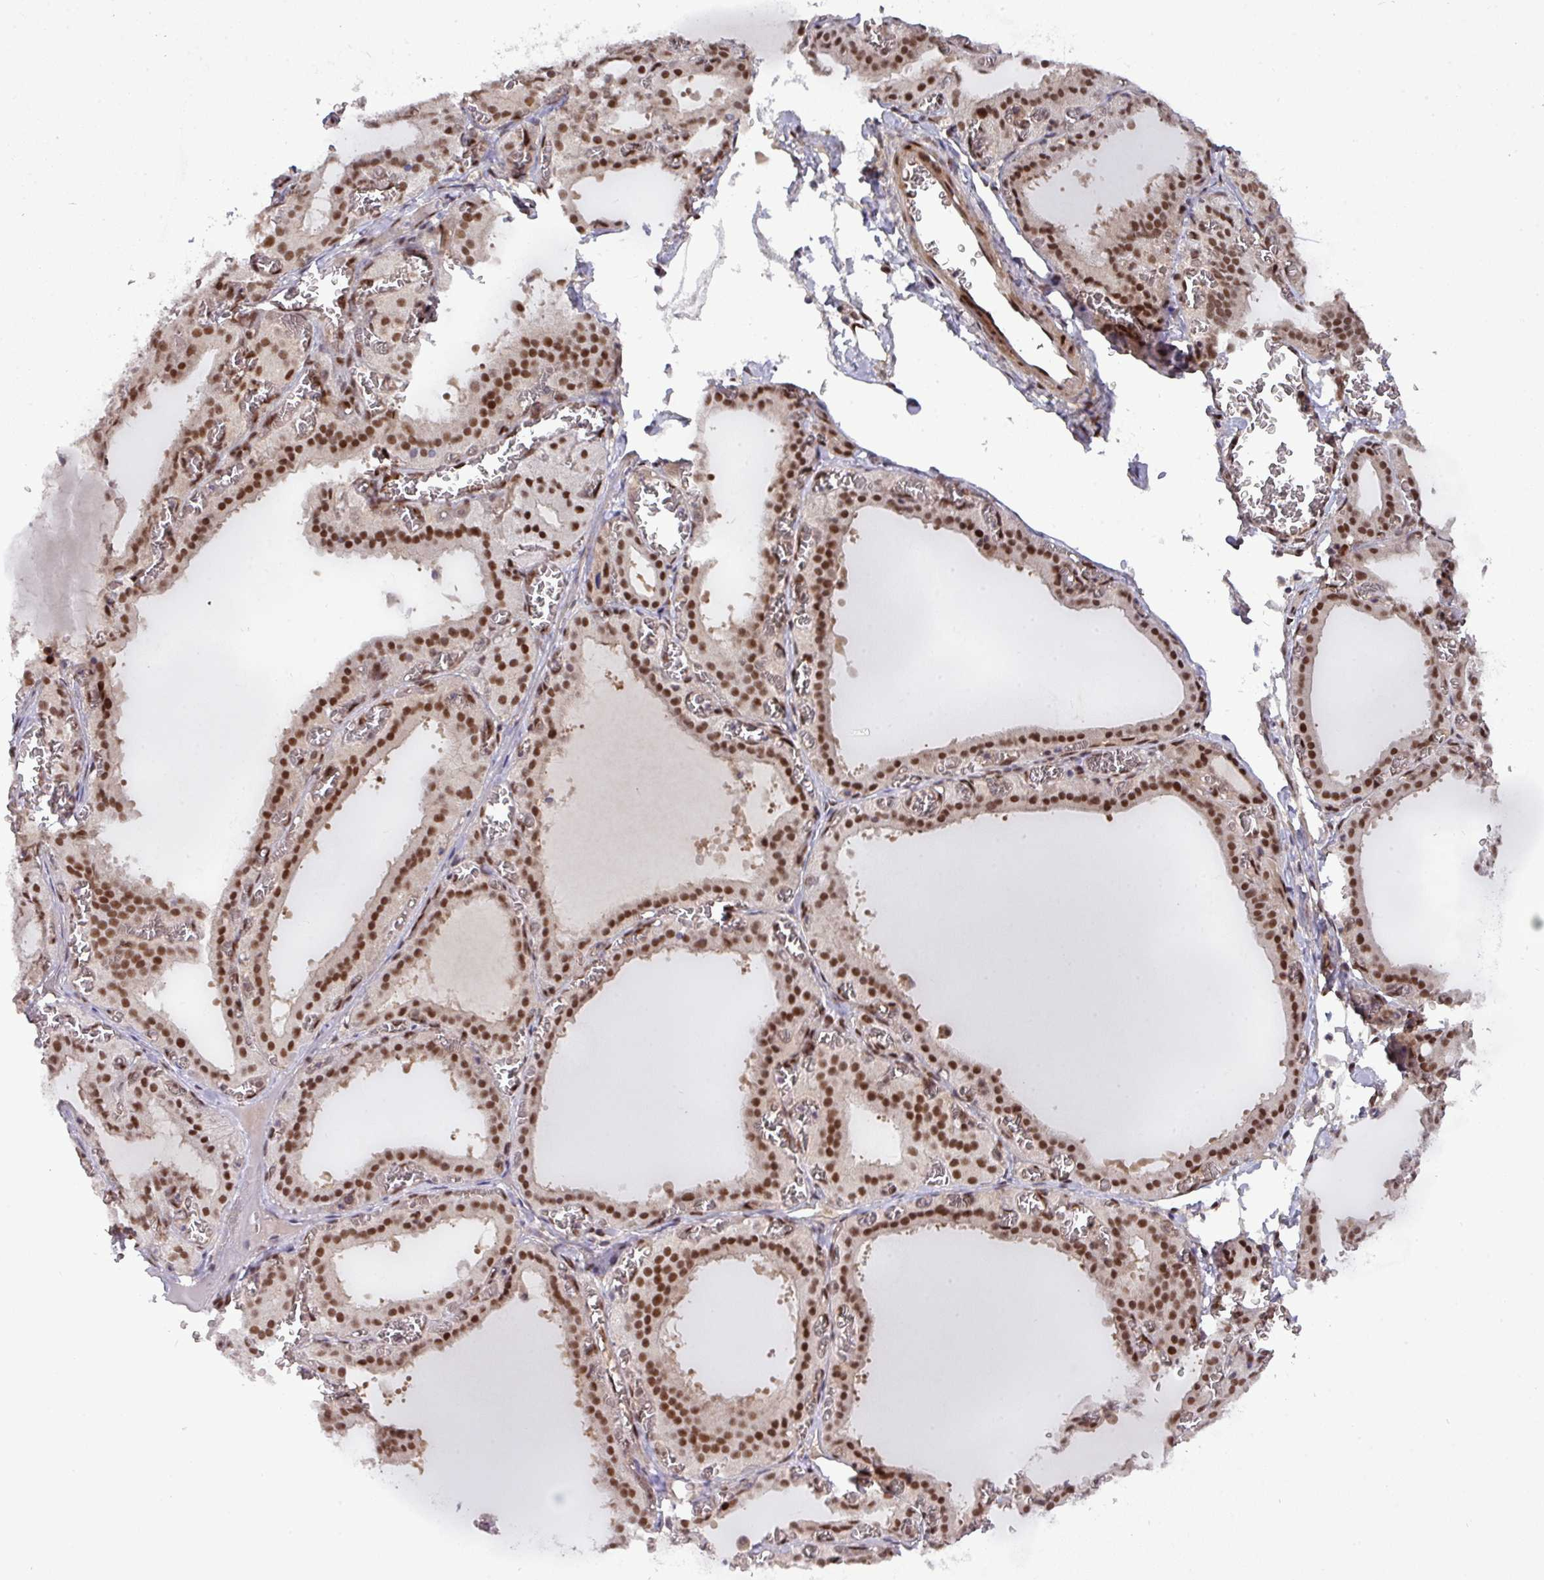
{"staining": {"intensity": "strong", "quantity": ">75%", "location": "nuclear"}, "tissue": "thyroid gland", "cell_type": "Glandular cells", "image_type": "normal", "snomed": [{"axis": "morphology", "description": "Normal tissue, NOS"}, {"axis": "topography", "description": "Thyroid gland"}], "caption": "Immunohistochemical staining of benign thyroid gland demonstrates >75% levels of strong nuclear protein expression in about >75% of glandular cells. (Stains: DAB in brown, nuclei in blue, Microscopy: brightfield microscopy at high magnification).", "gene": "CIC", "patient": {"sex": "female", "age": 30}}